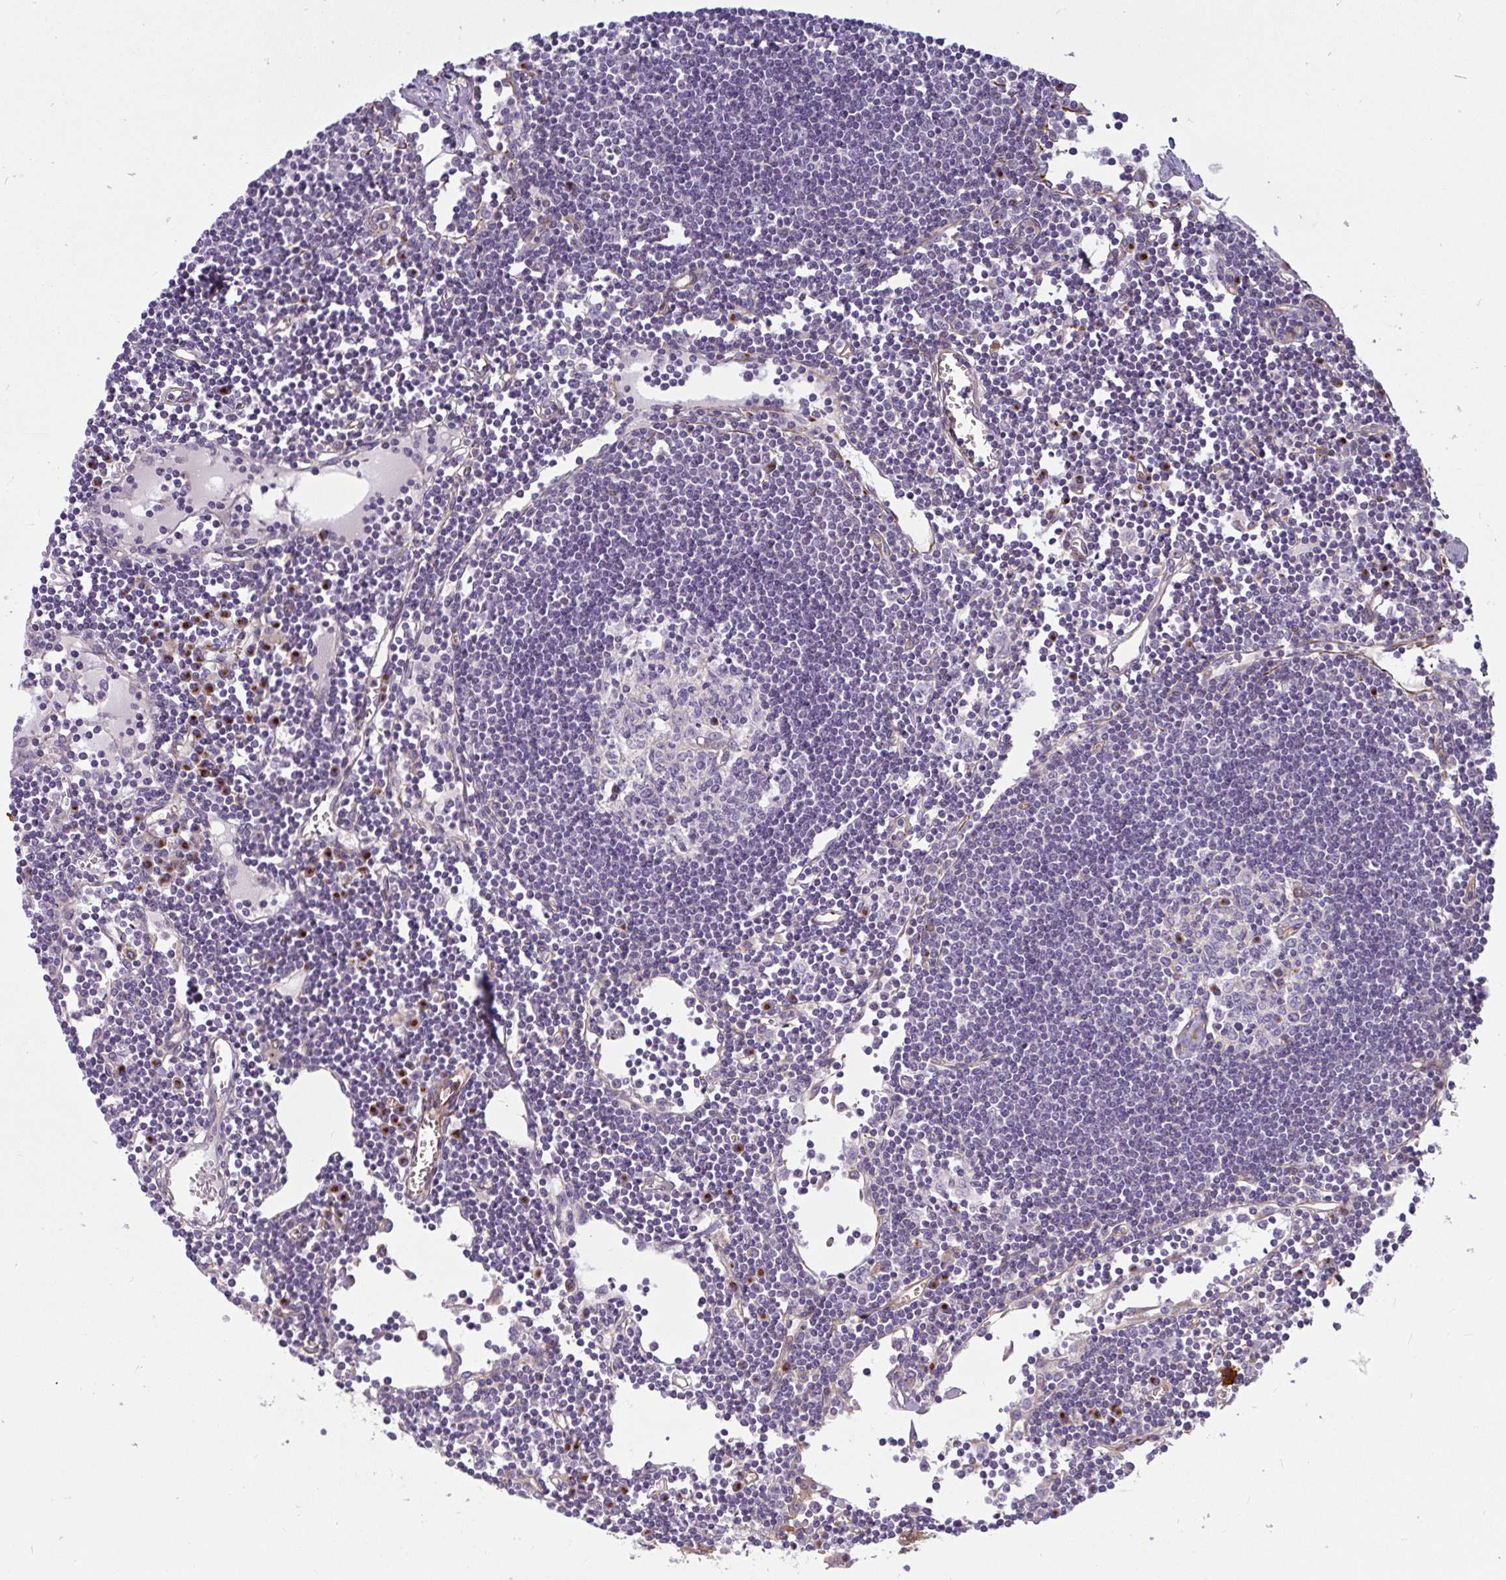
{"staining": {"intensity": "moderate", "quantity": "<25%", "location": "cytoplasmic/membranous"}, "tissue": "lymph node", "cell_type": "Germinal center cells", "image_type": "normal", "snomed": [{"axis": "morphology", "description": "Normal tissue, NOS"}, {"axis": "topography", "description": "Lymph node"}], "caption": "Immunohistochemical staining of normal lymph node shows low levels of moderate cytoplasmic/membranous expression in approximately <25% of germinal center cells.", "gene": "IFIT3", "patient": {"sex": "female", "age": 65}}